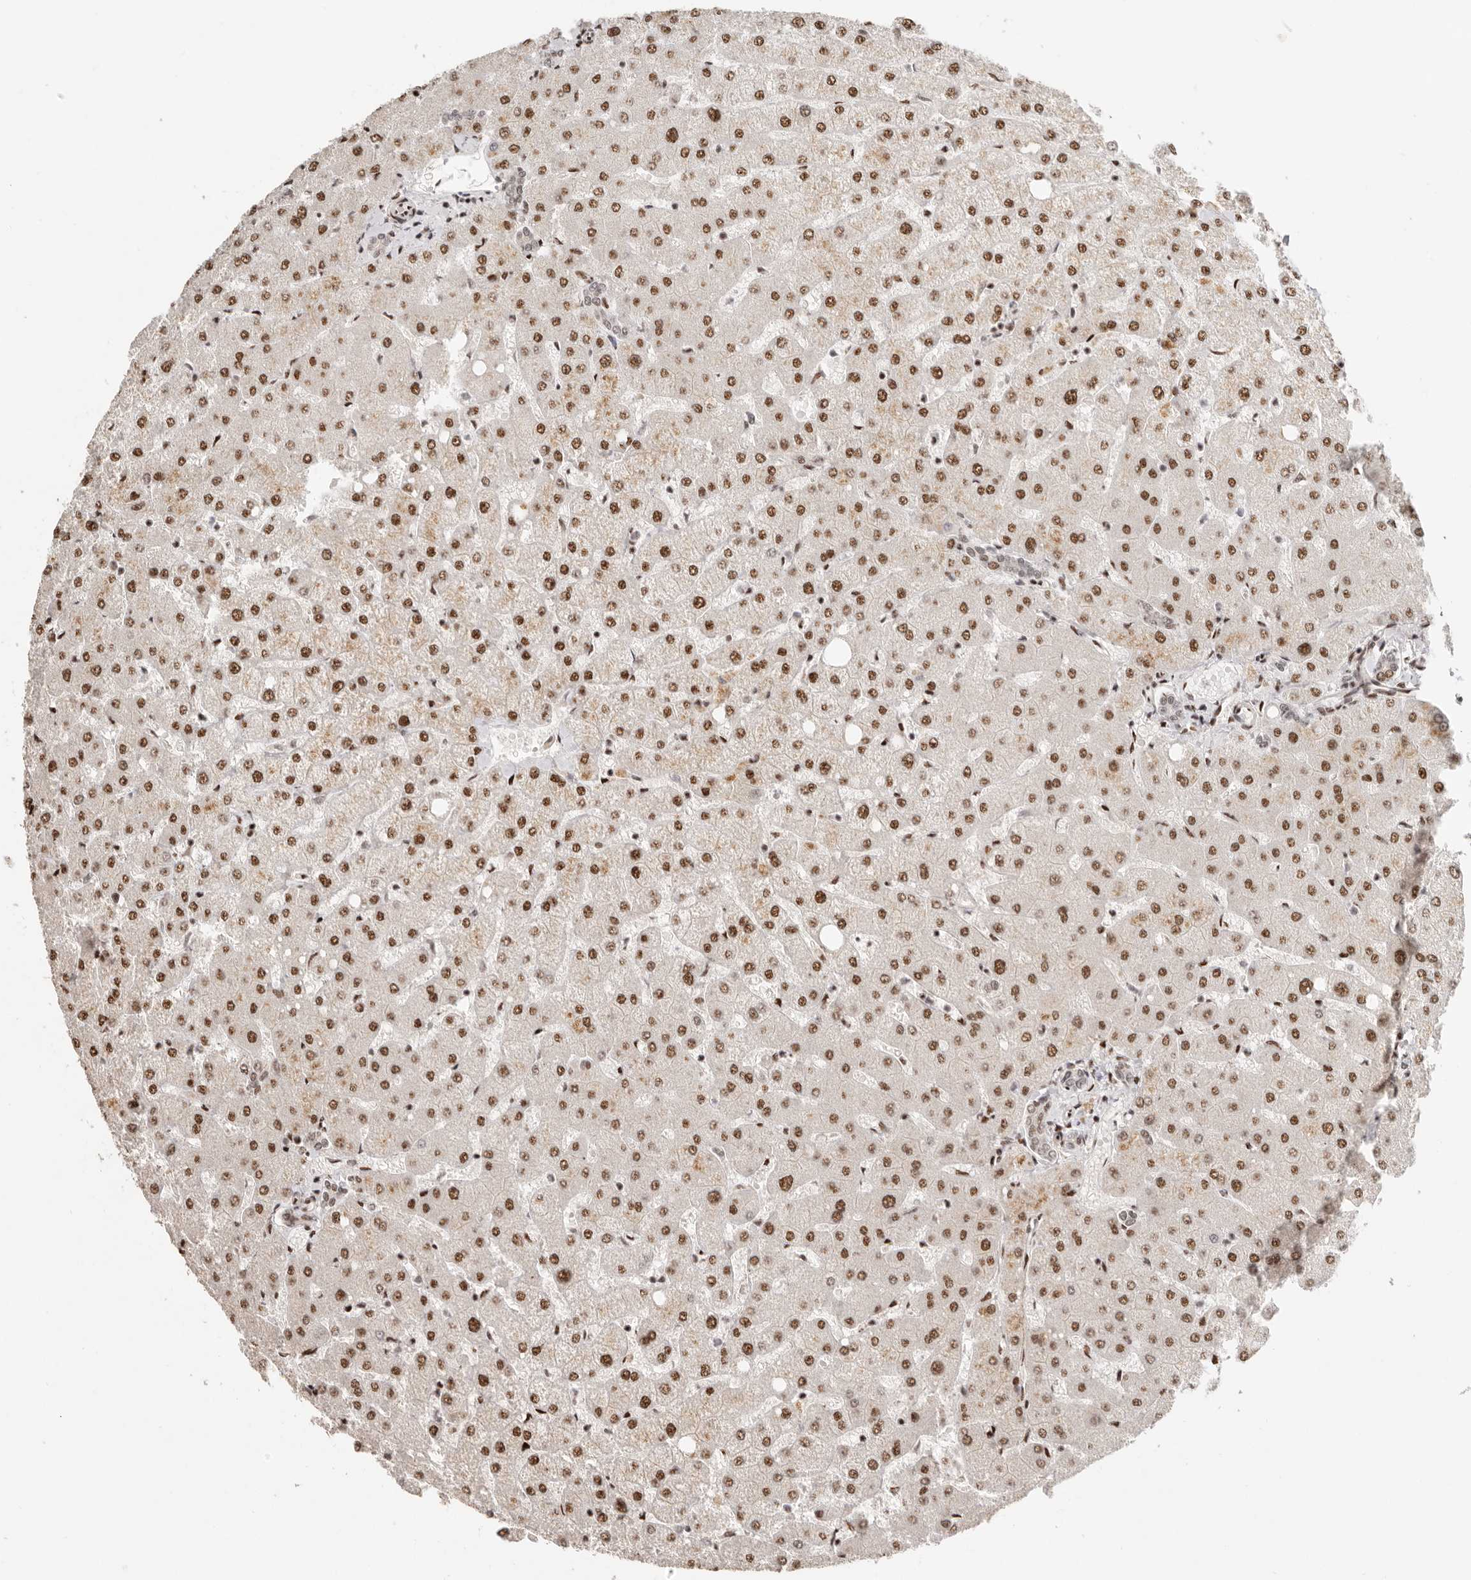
{"staining": {"intensity": "moderate", "quantity": "<25%", "location": "nuclear"}, "tissue": "liver", "cell_type": "Cholangiocytes", "image_type": "normal", "snomed": [{"axis": "morphology", "description": "Normal tissue, NOS"}, {"axis": "topography", "description": "Liver"}], "caption": "Immunohistochemical staining of unremarkable liver exhibits moderate nuclear protein positivity in approximately <25% of cholangiocytes. The staining was performed using DAB (3,3'-diaminobenzidine) to visualize the protein expression in brown, while the nuclei were stained in blue with hematoxylin (Magnification: 20x).", "gene": "GPBP1L1", "patient": {"sex": "female", "age": 54}}